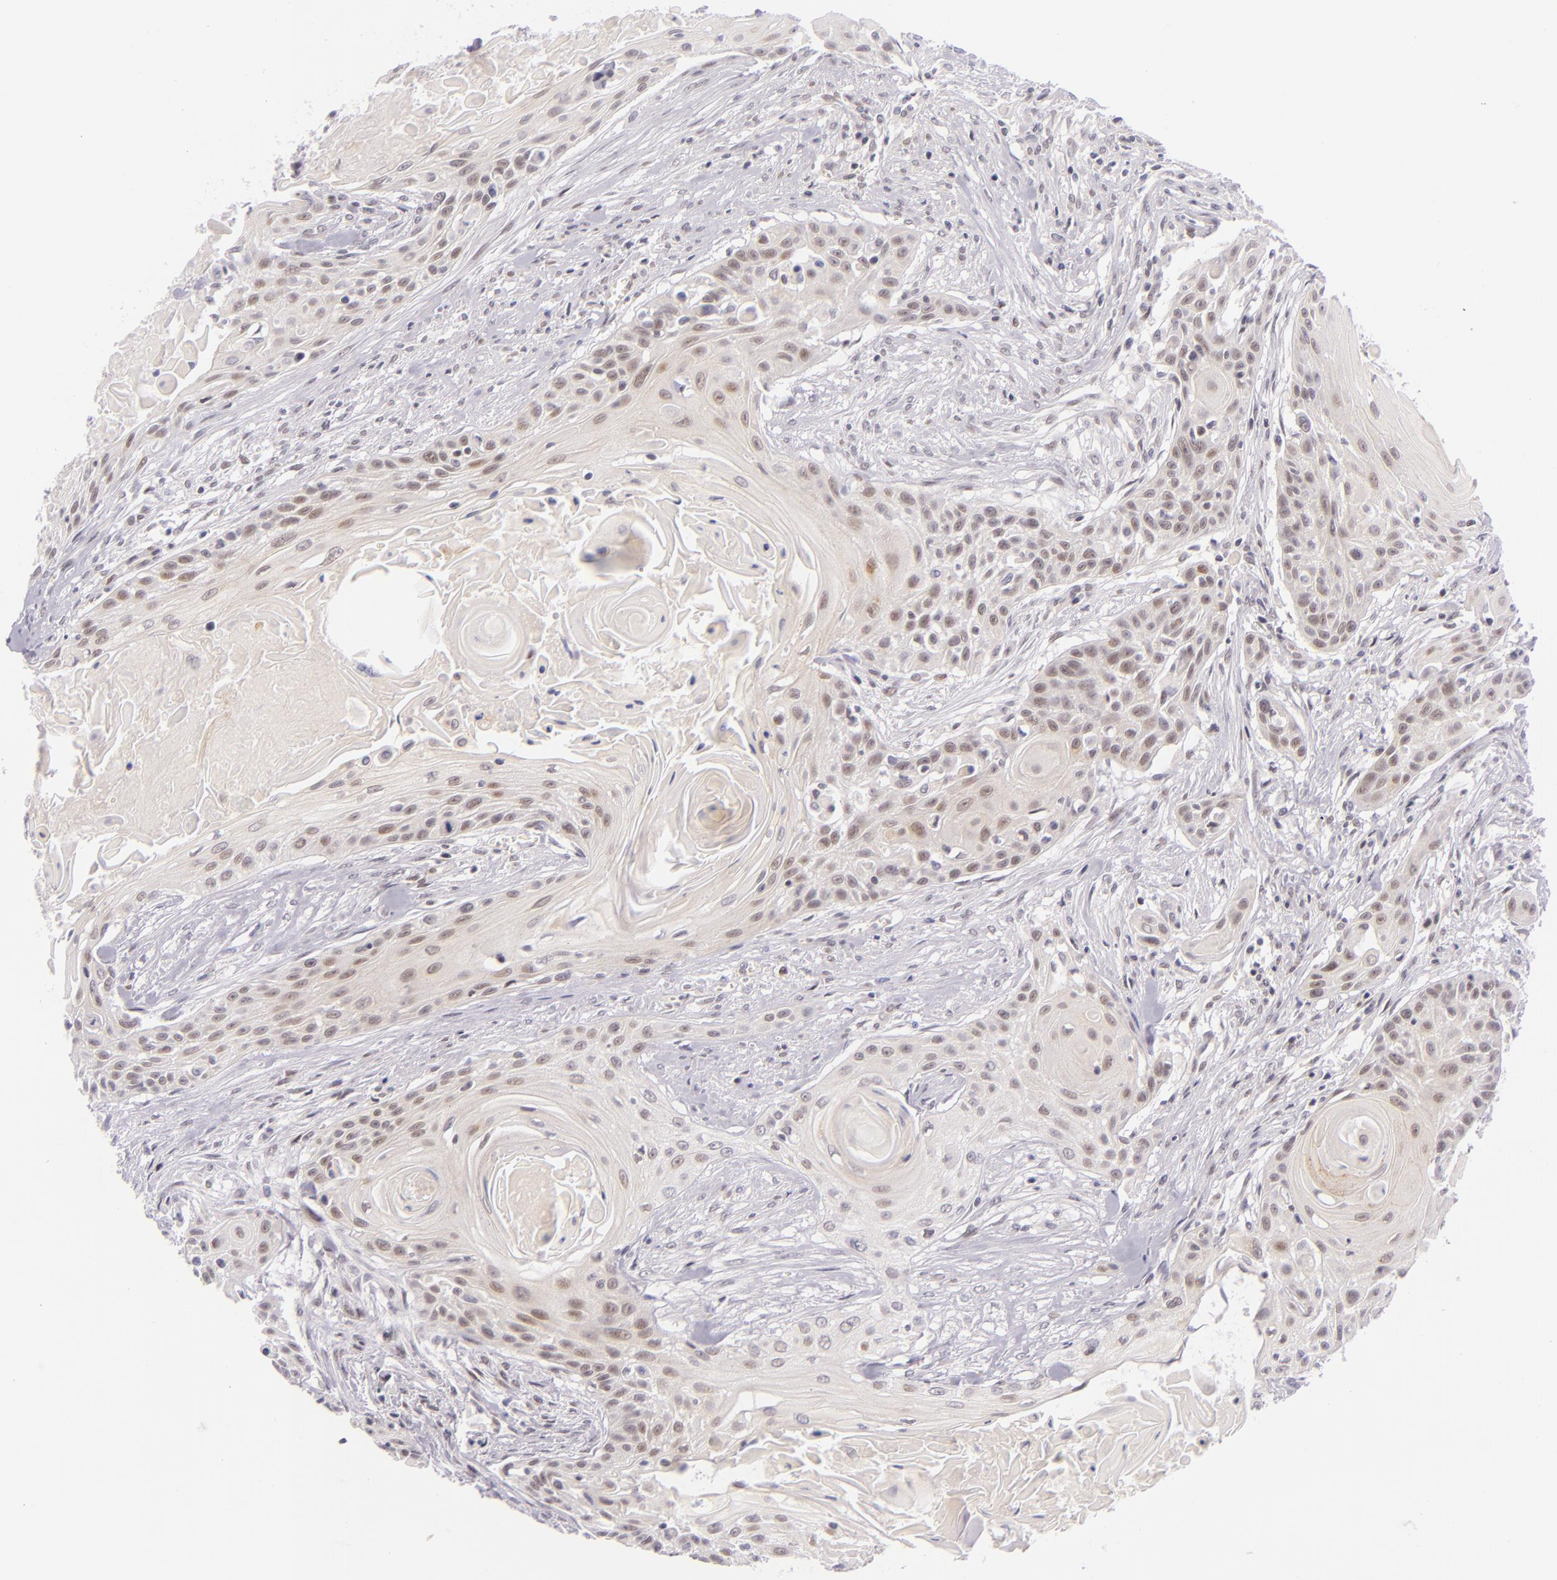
{"staining": {"intensity": "weak", "quantity": "<25%", "location": "nuclear"}, "tissue": "head and neck cancer", "cell_type": "Tumor cells", "image_type": "cancer", "snomed": [{"axis": "morphology", "description": "Squamous cell carcinoma, NOS"}, {"axis": "morphology", "description": "Squamous cell carcinoma, metastatic, NOS"}, {"axis": "topography", "description": "Lymph node"}, {"axis": "topography", "description": "Salivary gland"}, {"axis": "topography", "description": "Head-Neck"}], "caption": "This is an IHC micrograph of human head and neck cancer (squamous cell carcinoma). There is no positivity in tumor cells.", "gene": "BCL3", "patient": {"sex": "female", "age": 74}}